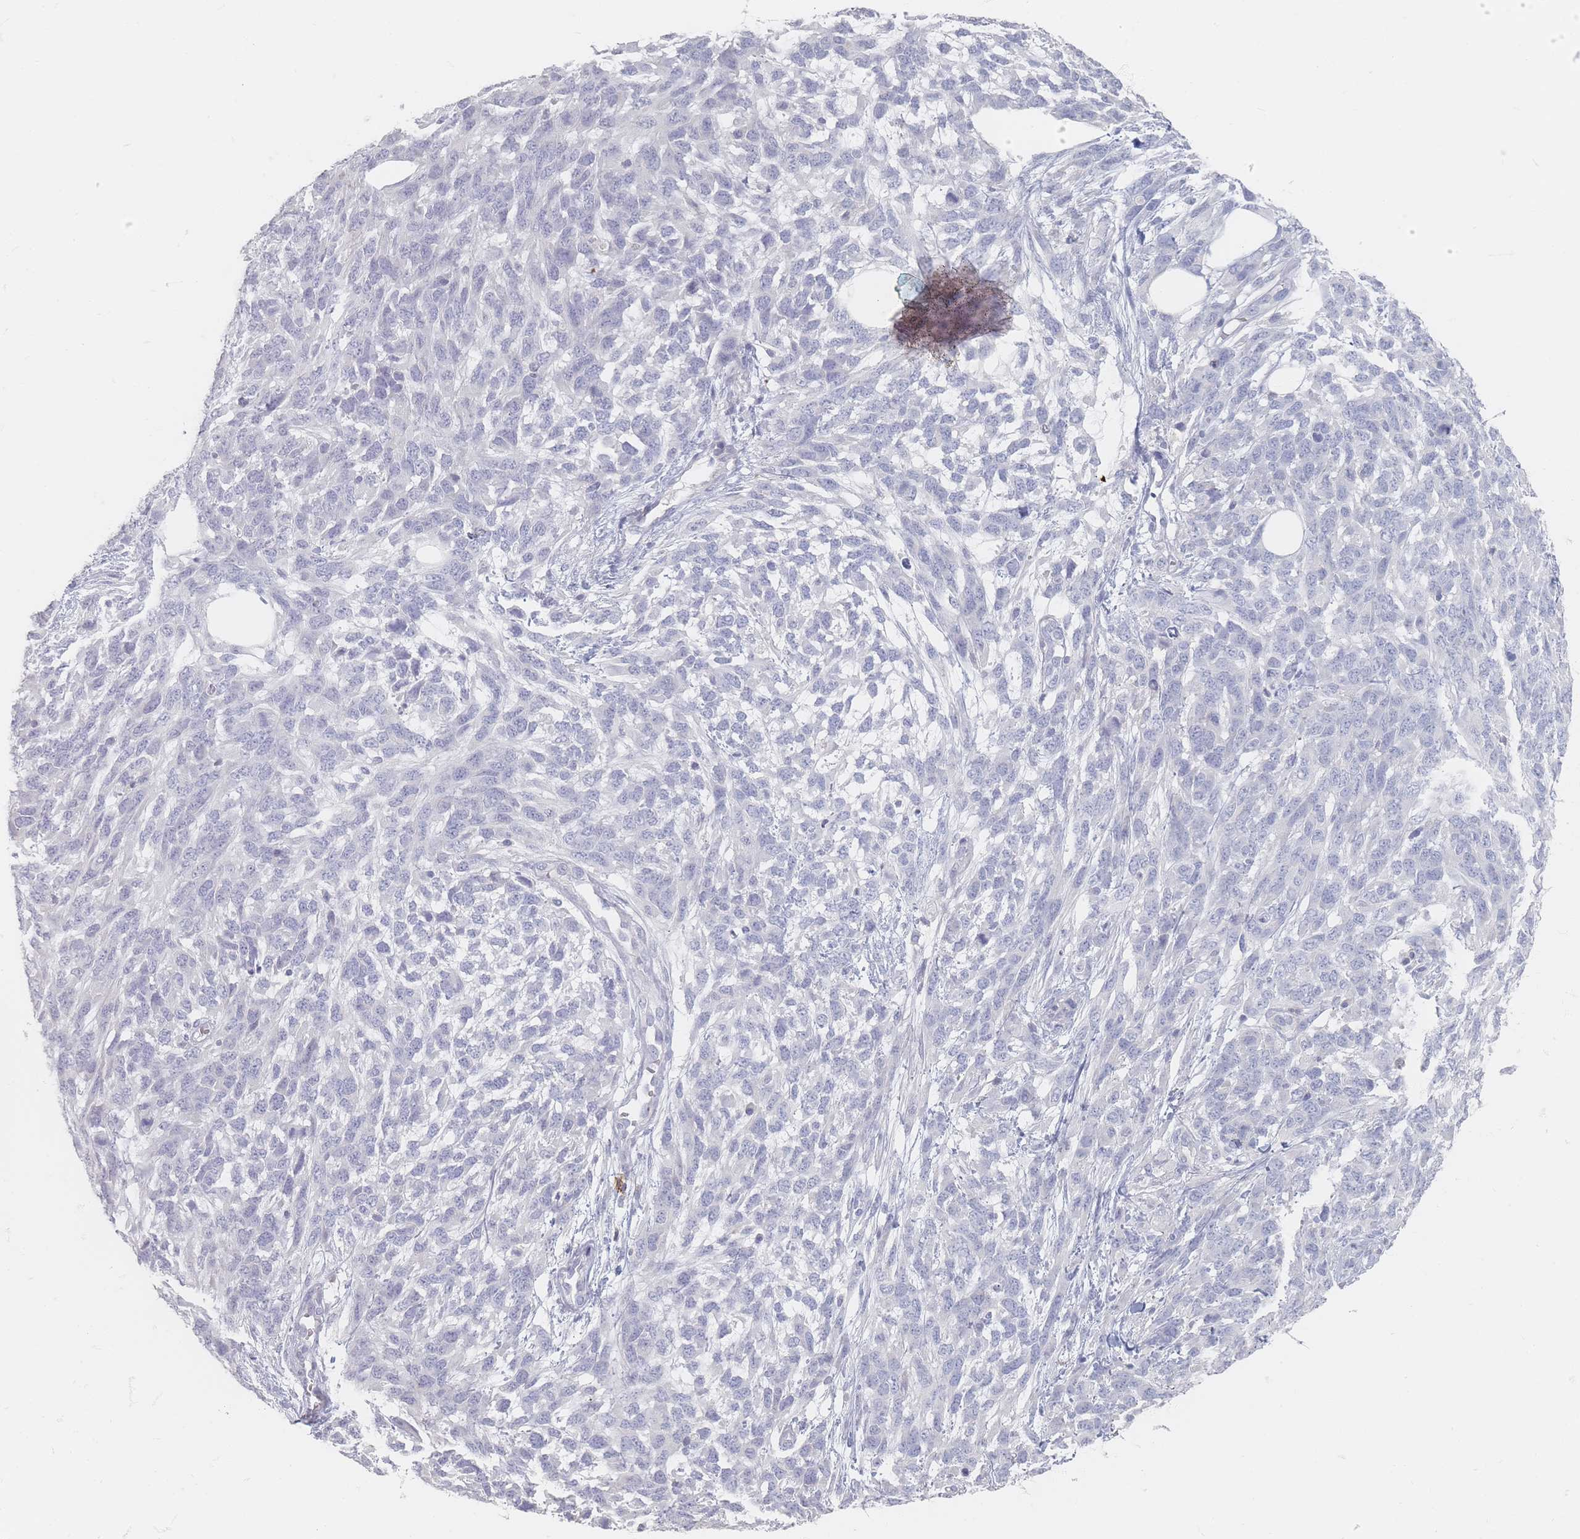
{"staining": {"intensity": "negative", "quantity": "none", "location": "none"}, "tissue": "melanoma", "cell_type": "Tumor cells", "image_type": "cancer", "snomed": [{"axis": "morphology", "description": "Normal morphology"}, {"axis": "morphology", "description": "Malignant melanoma, NOS"}, {"axis": "topography", "description": "Skin"}], "caption": "Tumor cells show no significant staining in malignant melanoma. (DAB (3,3'-diaminobenzidine) IHC with hematoxylin counter stain).", "gene": "CD37", "patient": {"sex": "female", "age": 72}}